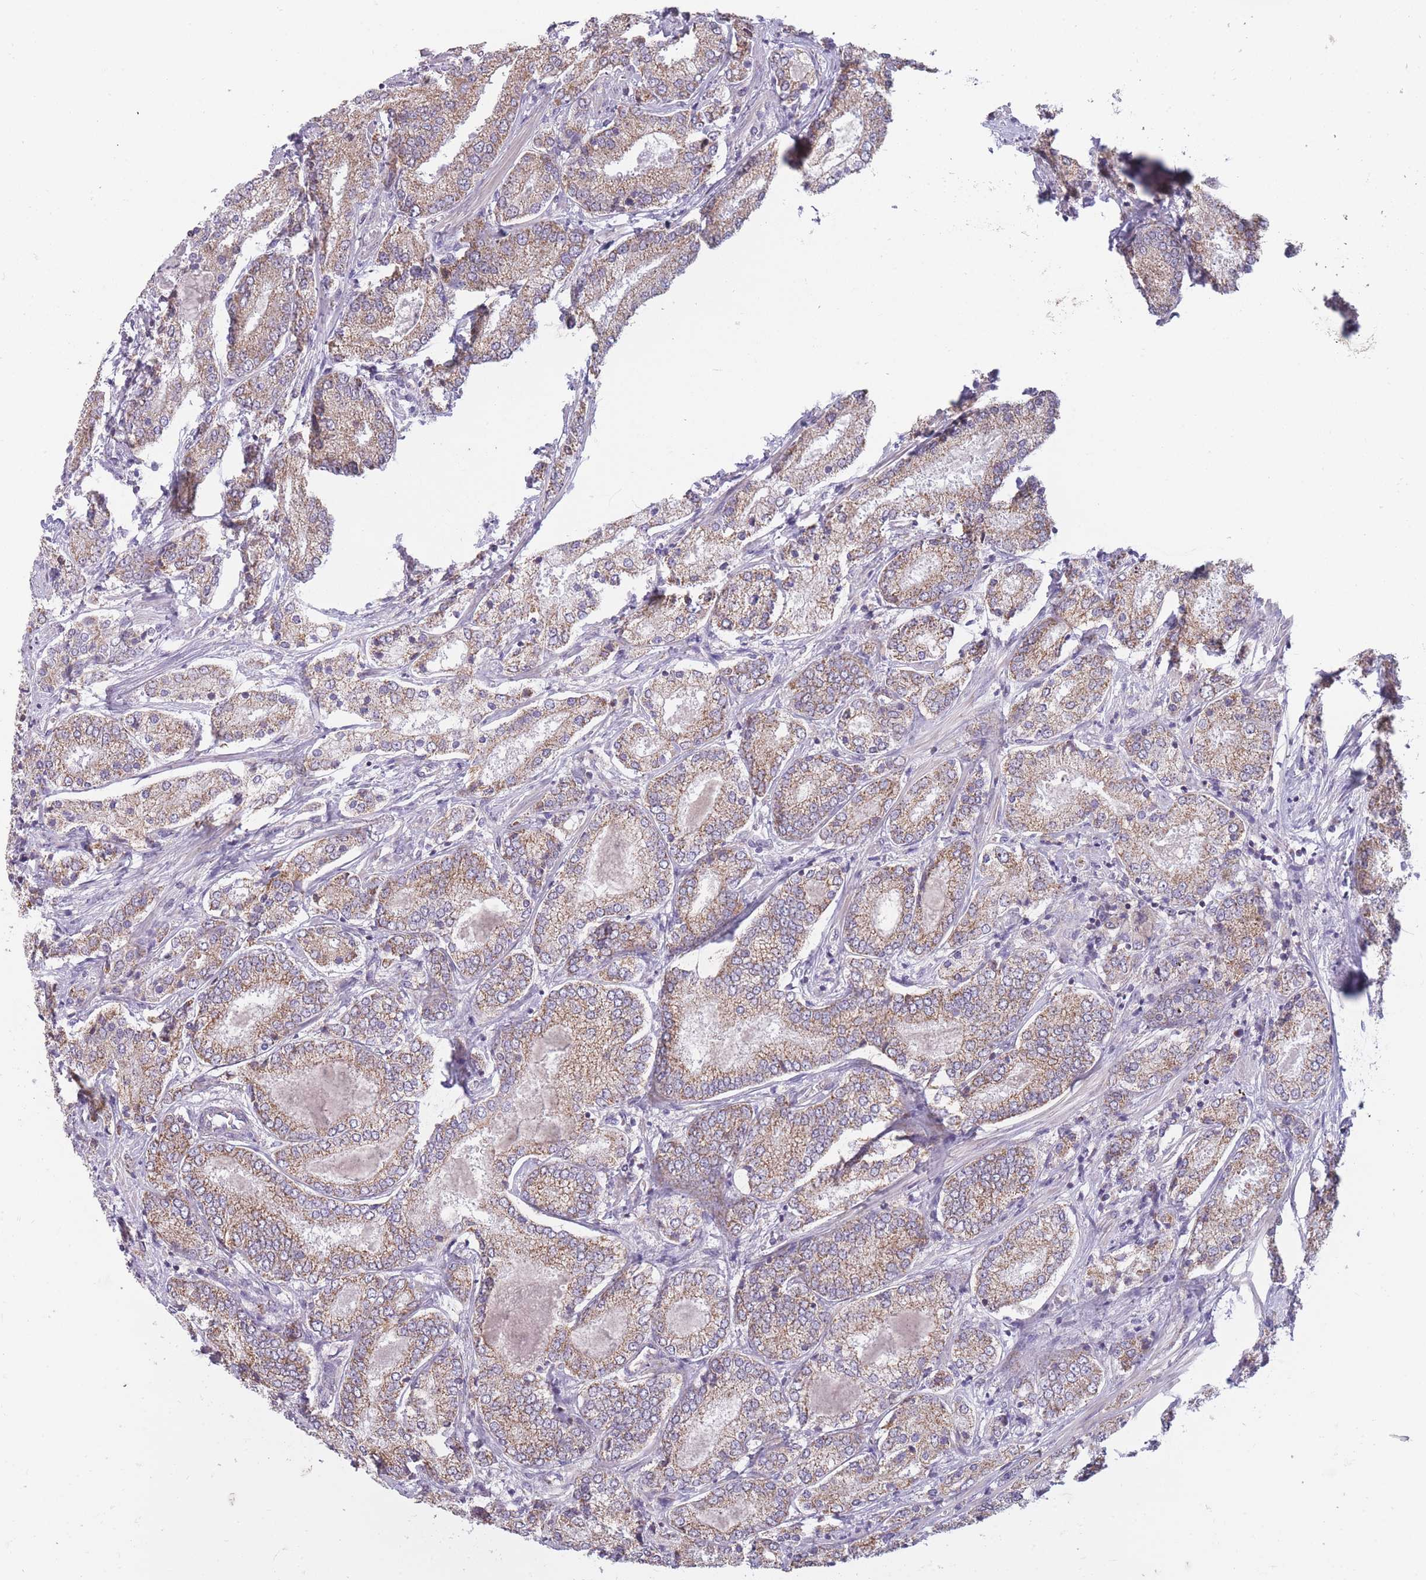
{"staining": {"intensity": "moderate", "quantity": ">75%", "location": "cytoplasmic/membranous"}, "tissue": "prostate cancer", "cell_type": "Tumor cells", "image_type": "cancer", "snomed": [{"axis": "morphology", "description": "Adenocarcinoma, High grade"}, {"axis": "topography", "description": "Prostate"}], "caption": "Human high-grade adenocarcinoma (prostate) stained for a protein (brown) displays moderate cytoplasmic/membranous positive positivity in about >75% of tumor cells.", "gene": "MRPS18C", "patient": {"sex": "male", "age": 63}}